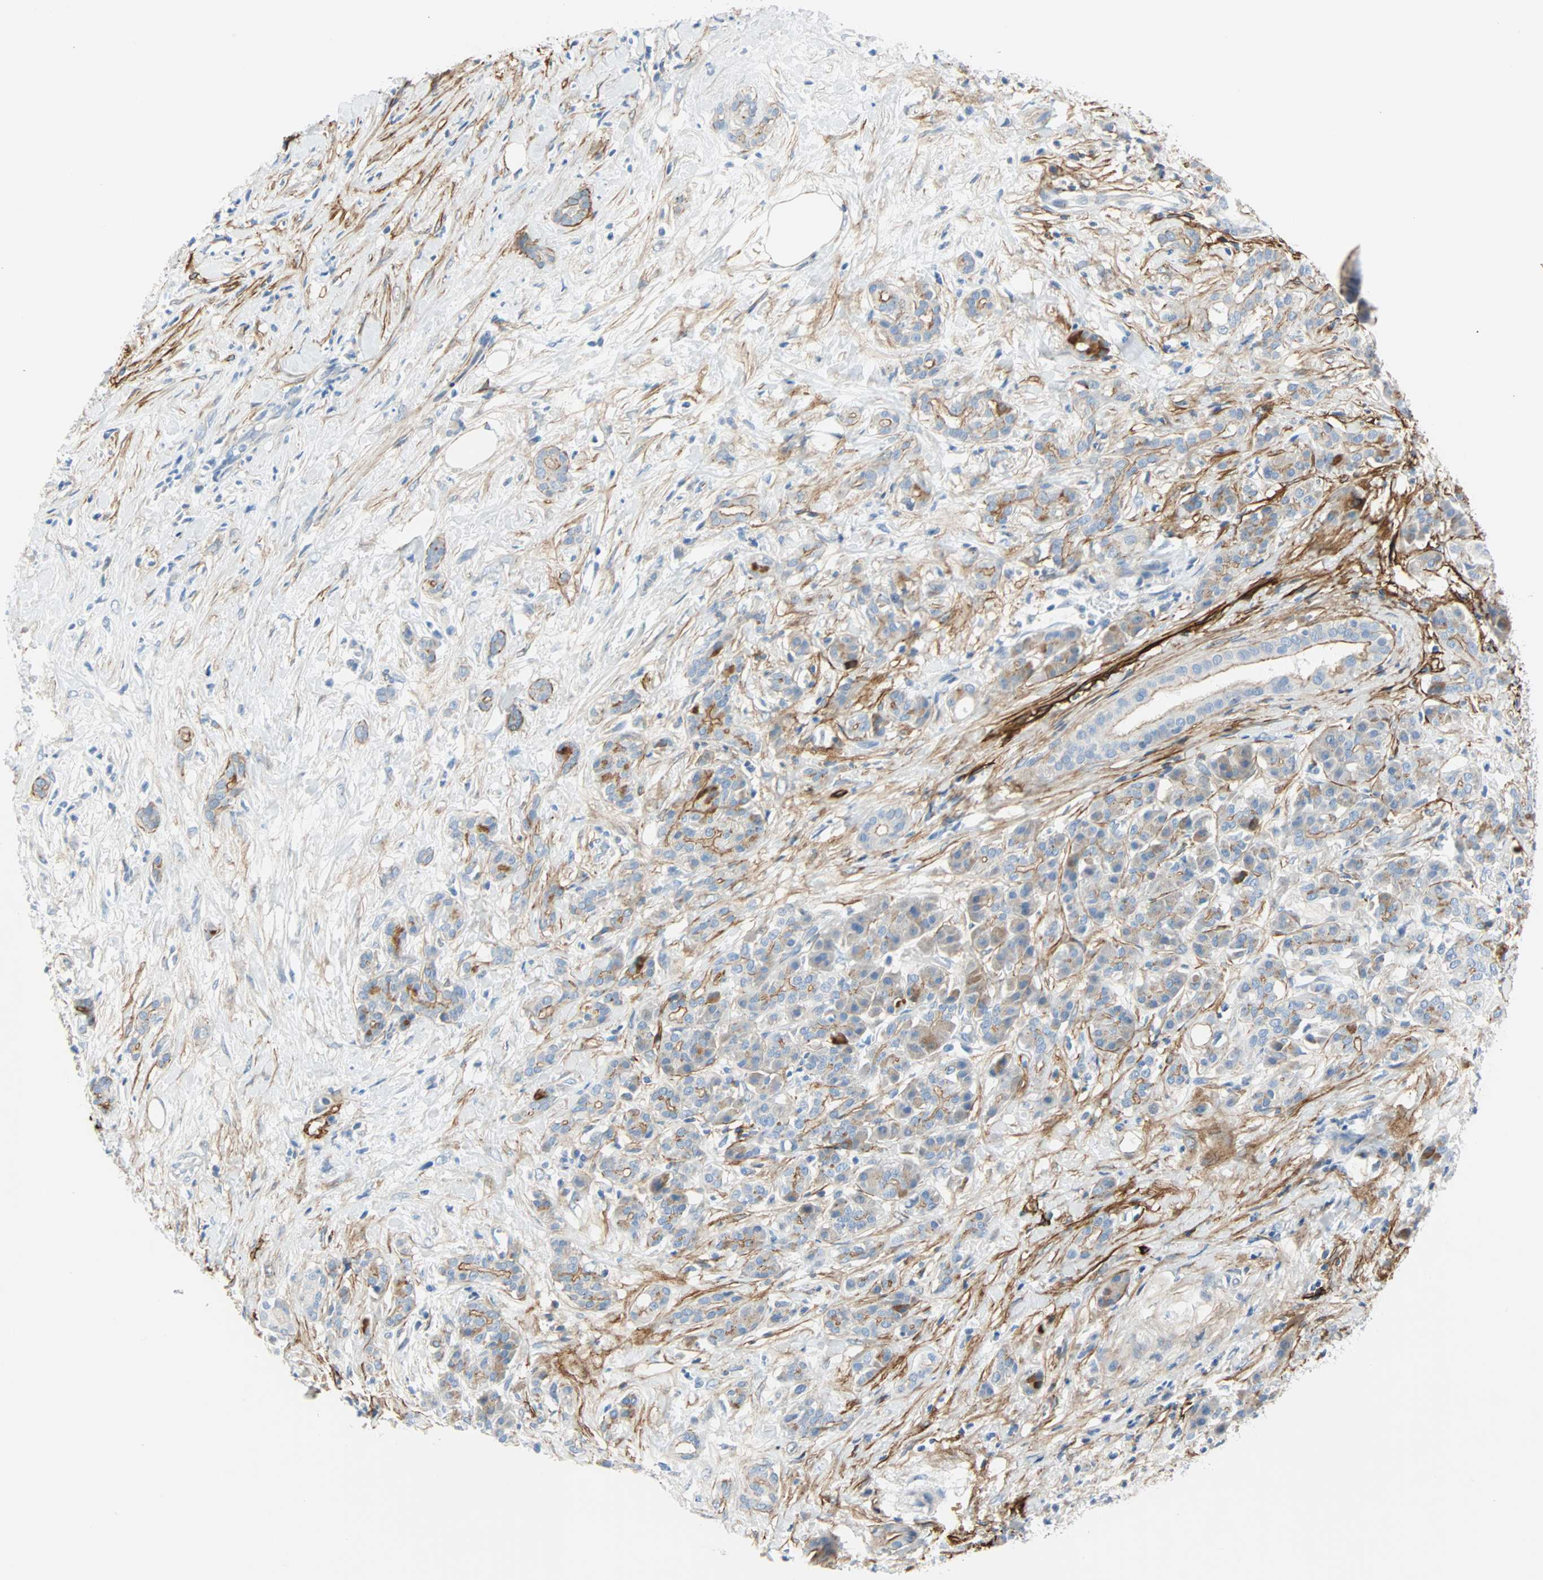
{"staining": {"intensity": "negative", "quantity": "none", "location": "none"}, "tissue": "pancreatic cancer", "cell_type": "Tumor cells", "image_type": "cancer", "snomed": [{"axis": "morphology", "description": "Adenocarcinoma, NOS"}, {"axis": "topography", "description": "Pancreas"}], "caption": "Protein analysis of pancreatic cancer (adenocarcinoma) shows no significant positivity in tumor cells.", "gene": "PDPN", "patient": {"sex": "male", "age": 41}}